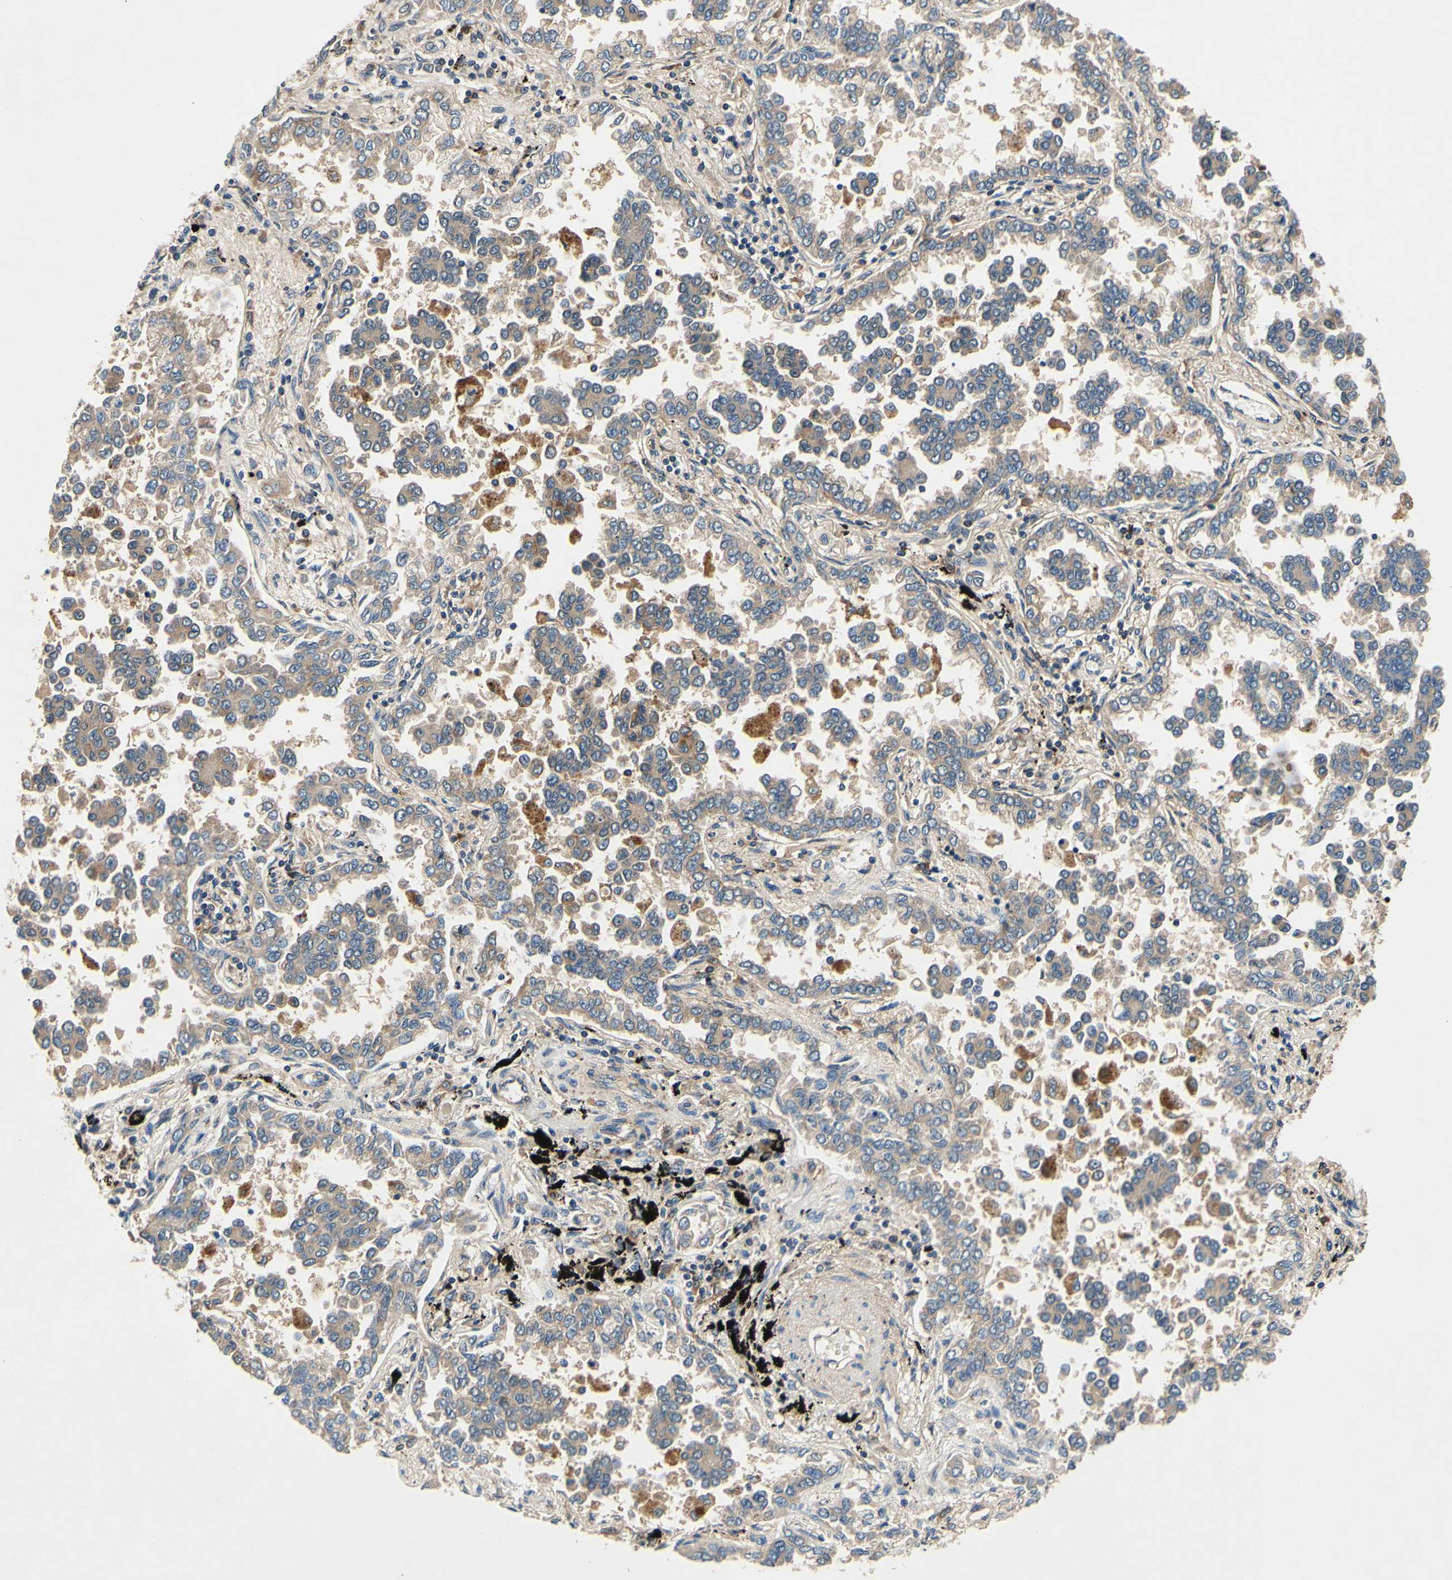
{"staining": {"intensity": "weak", "quantity": ">75%", "location": "cytoplasmic/membranous"}, "tissue": "lung cancer", "cell_type": "Tumor cells", "image_type": "cancer", "snomed": [{"axis": "morphology", "description": "Normal tissue, NOS"}, {"axis": "morphology", "description": "Adenocarcinoma, NOS"}, {"axis": "topography", "description": "Lung"}], "caption": "The micrograph reveals a brown stain indicating the presence of a protein in the cytoplasmic/membranous of tumor cells in lung cancer. The staining is performed using DAB (3,3'-diaminobenzidine) brown chromogen to label protein expression. The nuclei are counter-stained blue using hematoxylin.", "gene": "PLA2G4A", "patient": {"sex": "male", "age": 59}}